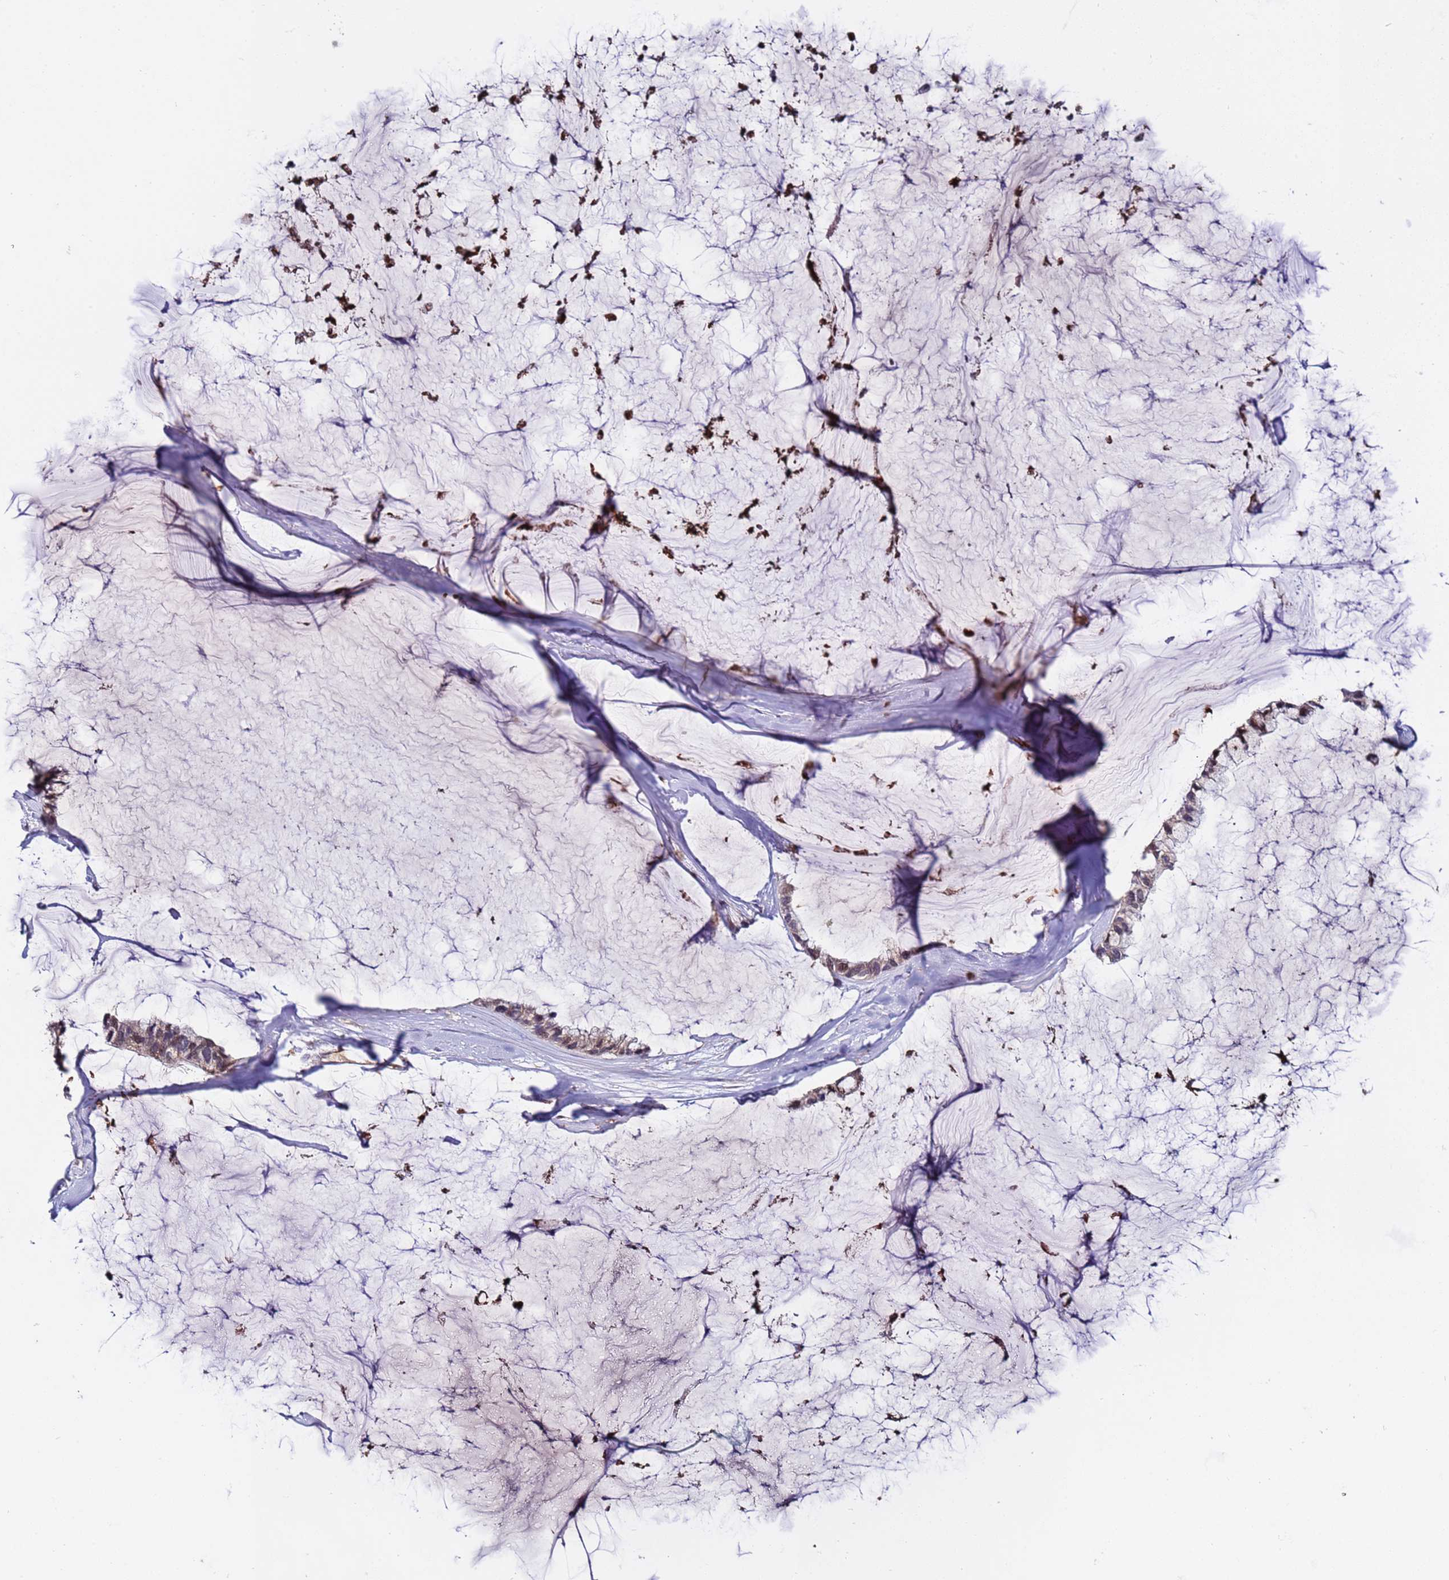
{"staining": {"intensity": "weak", "quantity": "<25%", "location": "cytoplasmic/membranous"}, "tissue": "ovarian cancer", "cell_type": "Tumor cells", "image_type": "cancer", "snomed": [{"axis": "morphology", "description": "Cystadenocarcinoma, mucinous, NOS"}, {"axis": "topography", "description": "Ovary"}], "caption": "The image reveals no staining of tumor cells in ovarian mucinous cystadenocarcinoma. (DAB (3,3'-diaminobenzidine) IHC, high magnification).", "gene": "ZNF248", "patient": {"sex": "female", "age": 39}}